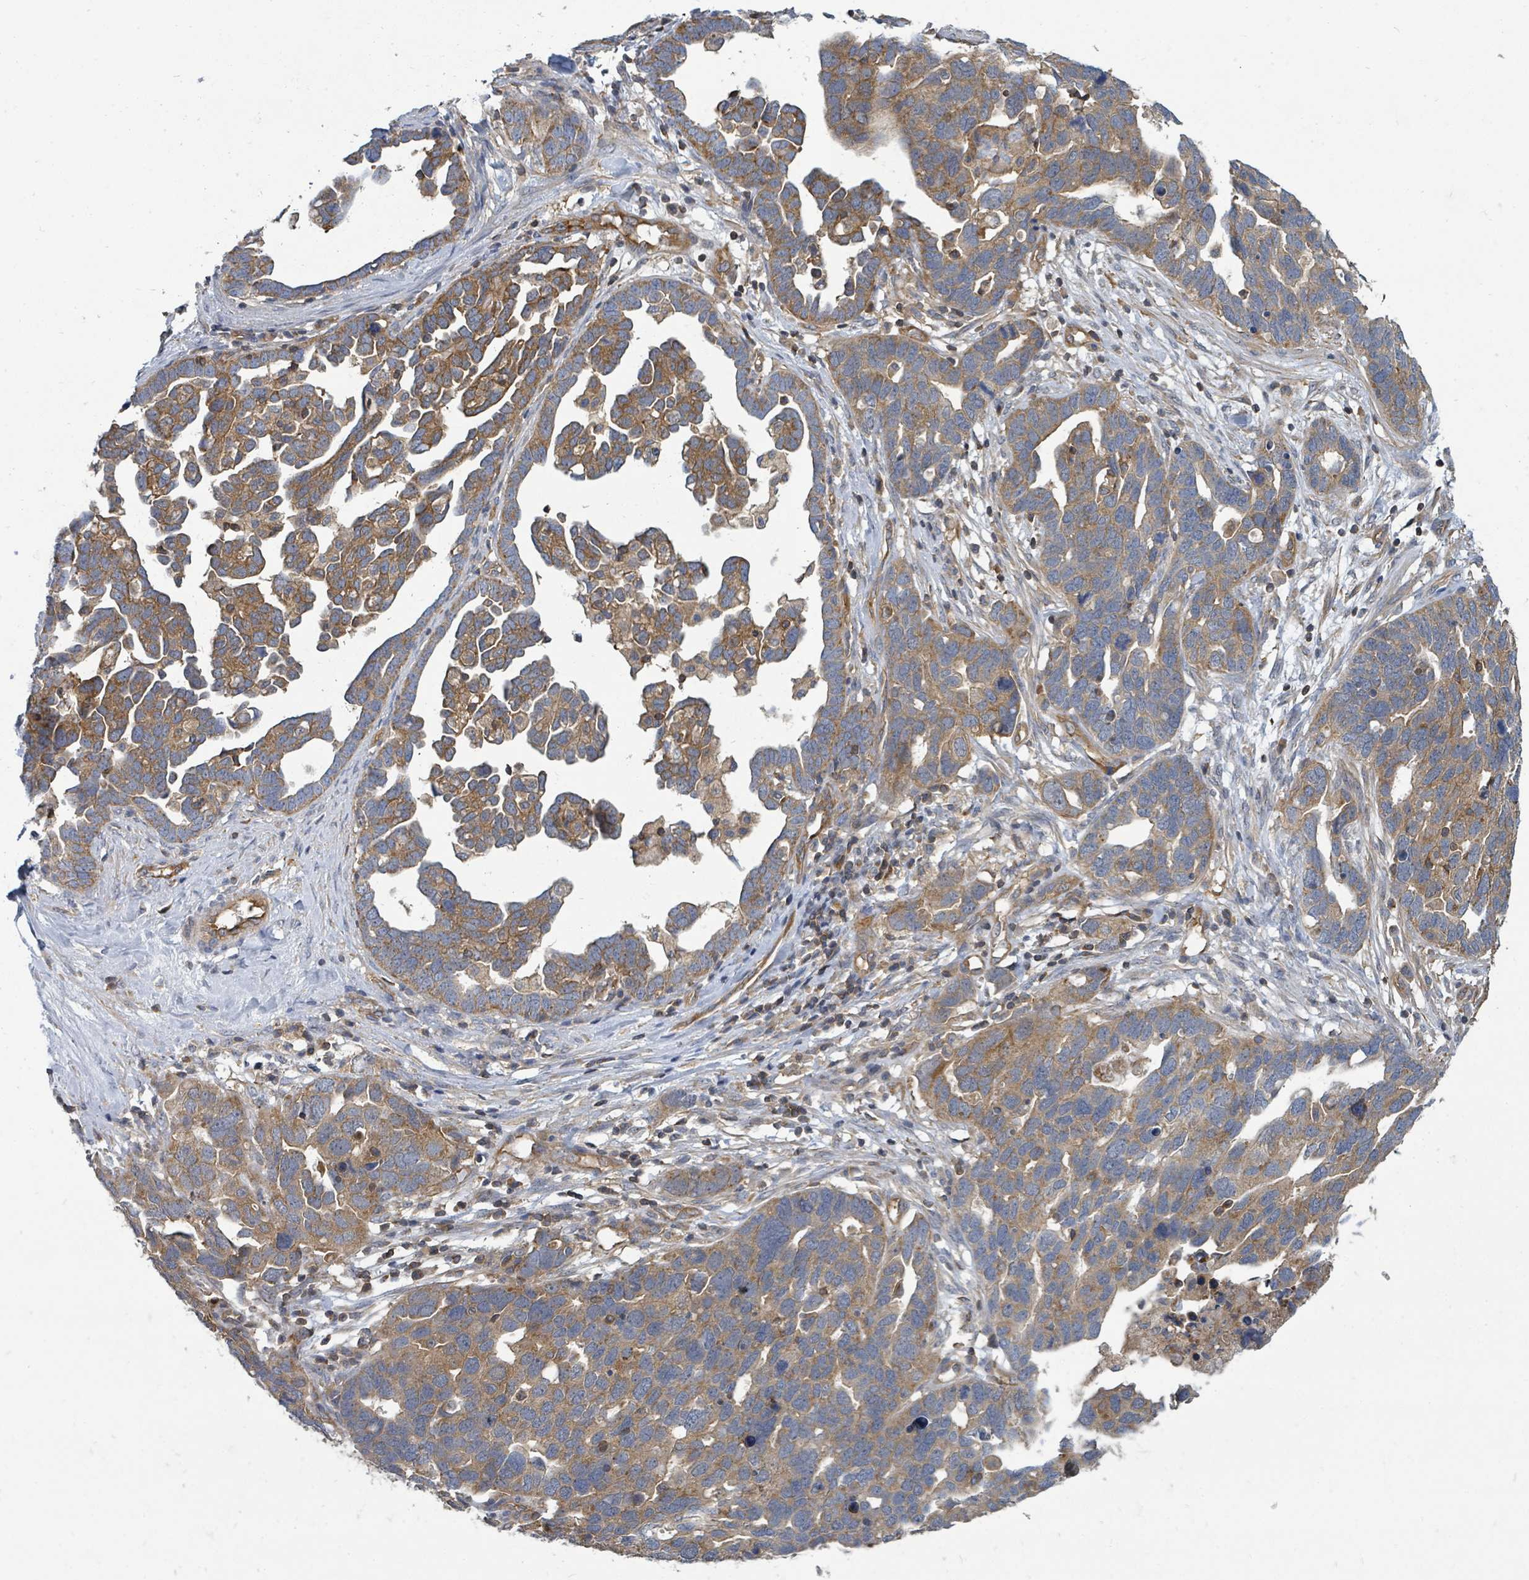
{"staining": {"intensity": "moderate", "quantity": ">75%", "location": "cytoplasmic/membranous"}, "tissue": "ovarian cancer", "cell_type": "Tumor cells", "image_type": "cancer", "snomed": [{"axis": "morphology", "description": "Cystadenocarcinoma, serous, NOS"}, {"axis": "topography", "description": "Ovary"}], "caption": "Immunohistochemistry of human ovarian cancer exhibits medium levels of moderate cytoplasmic/membranous staining in approximately >75% of tumor cells.", "gene": "BOLA2B", "patient": {"sex": "female", "age": 54}}